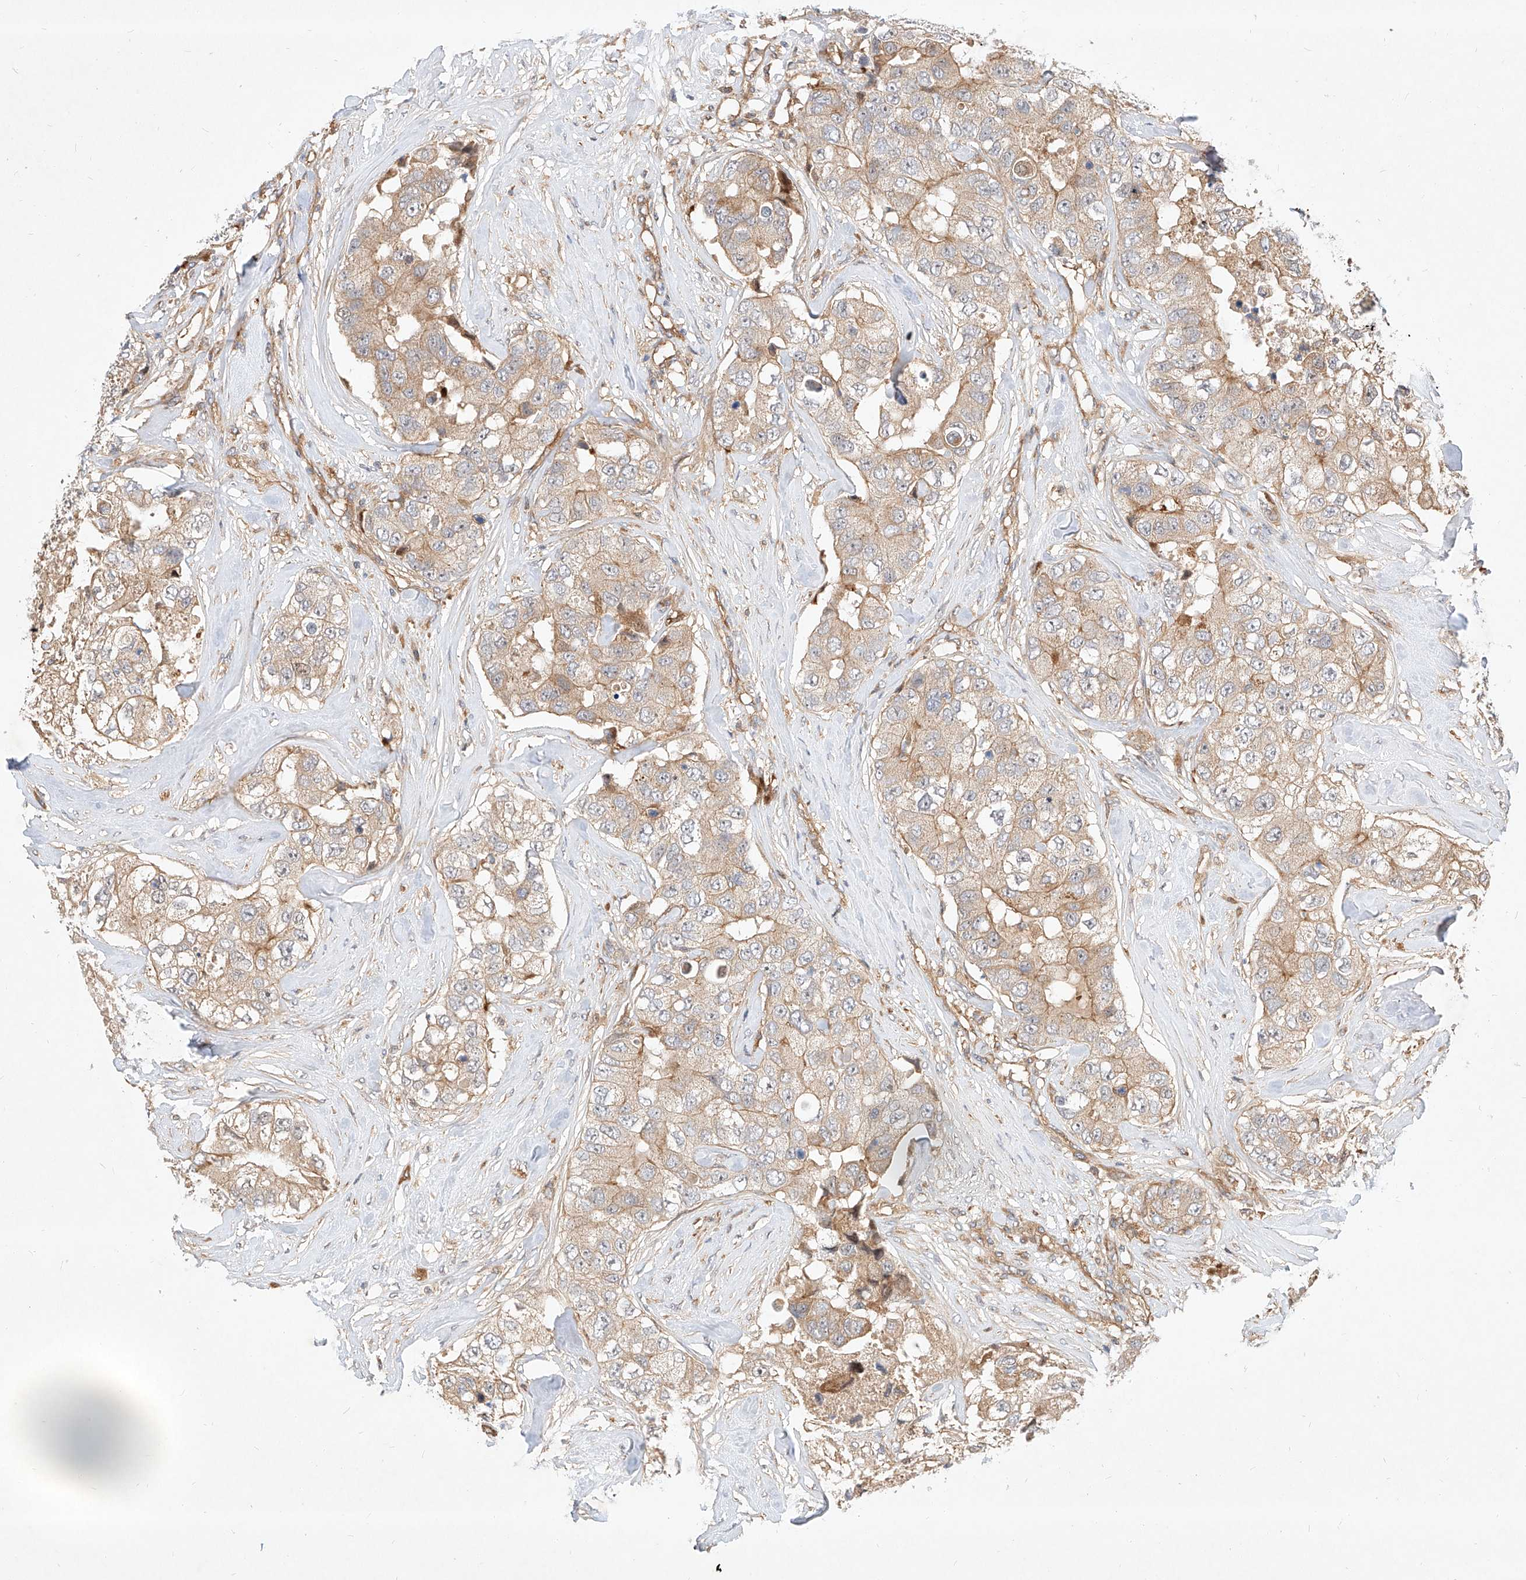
{"staining": {"intensity": "weak", "quantity": ">75%", "location": "cytoplasmic/membranous"}, "tissue": "breast cancer", "cell_type": "Tumor cells", "image_type": "cancer", "snomed": [{"axis": "morphology", "description": "Duct carcinoma"}, {"axis": "topography", "description": "Breast"}], "caption": "Immunohistochemical staining of human breast cancer (invasive ductal carcinoma) displays weak cytoplasmic/membranous protein staining in approximately >75% of tumor cells.", "gene": "NFAM1", "patient": {"sex": "female", "age": 62}}